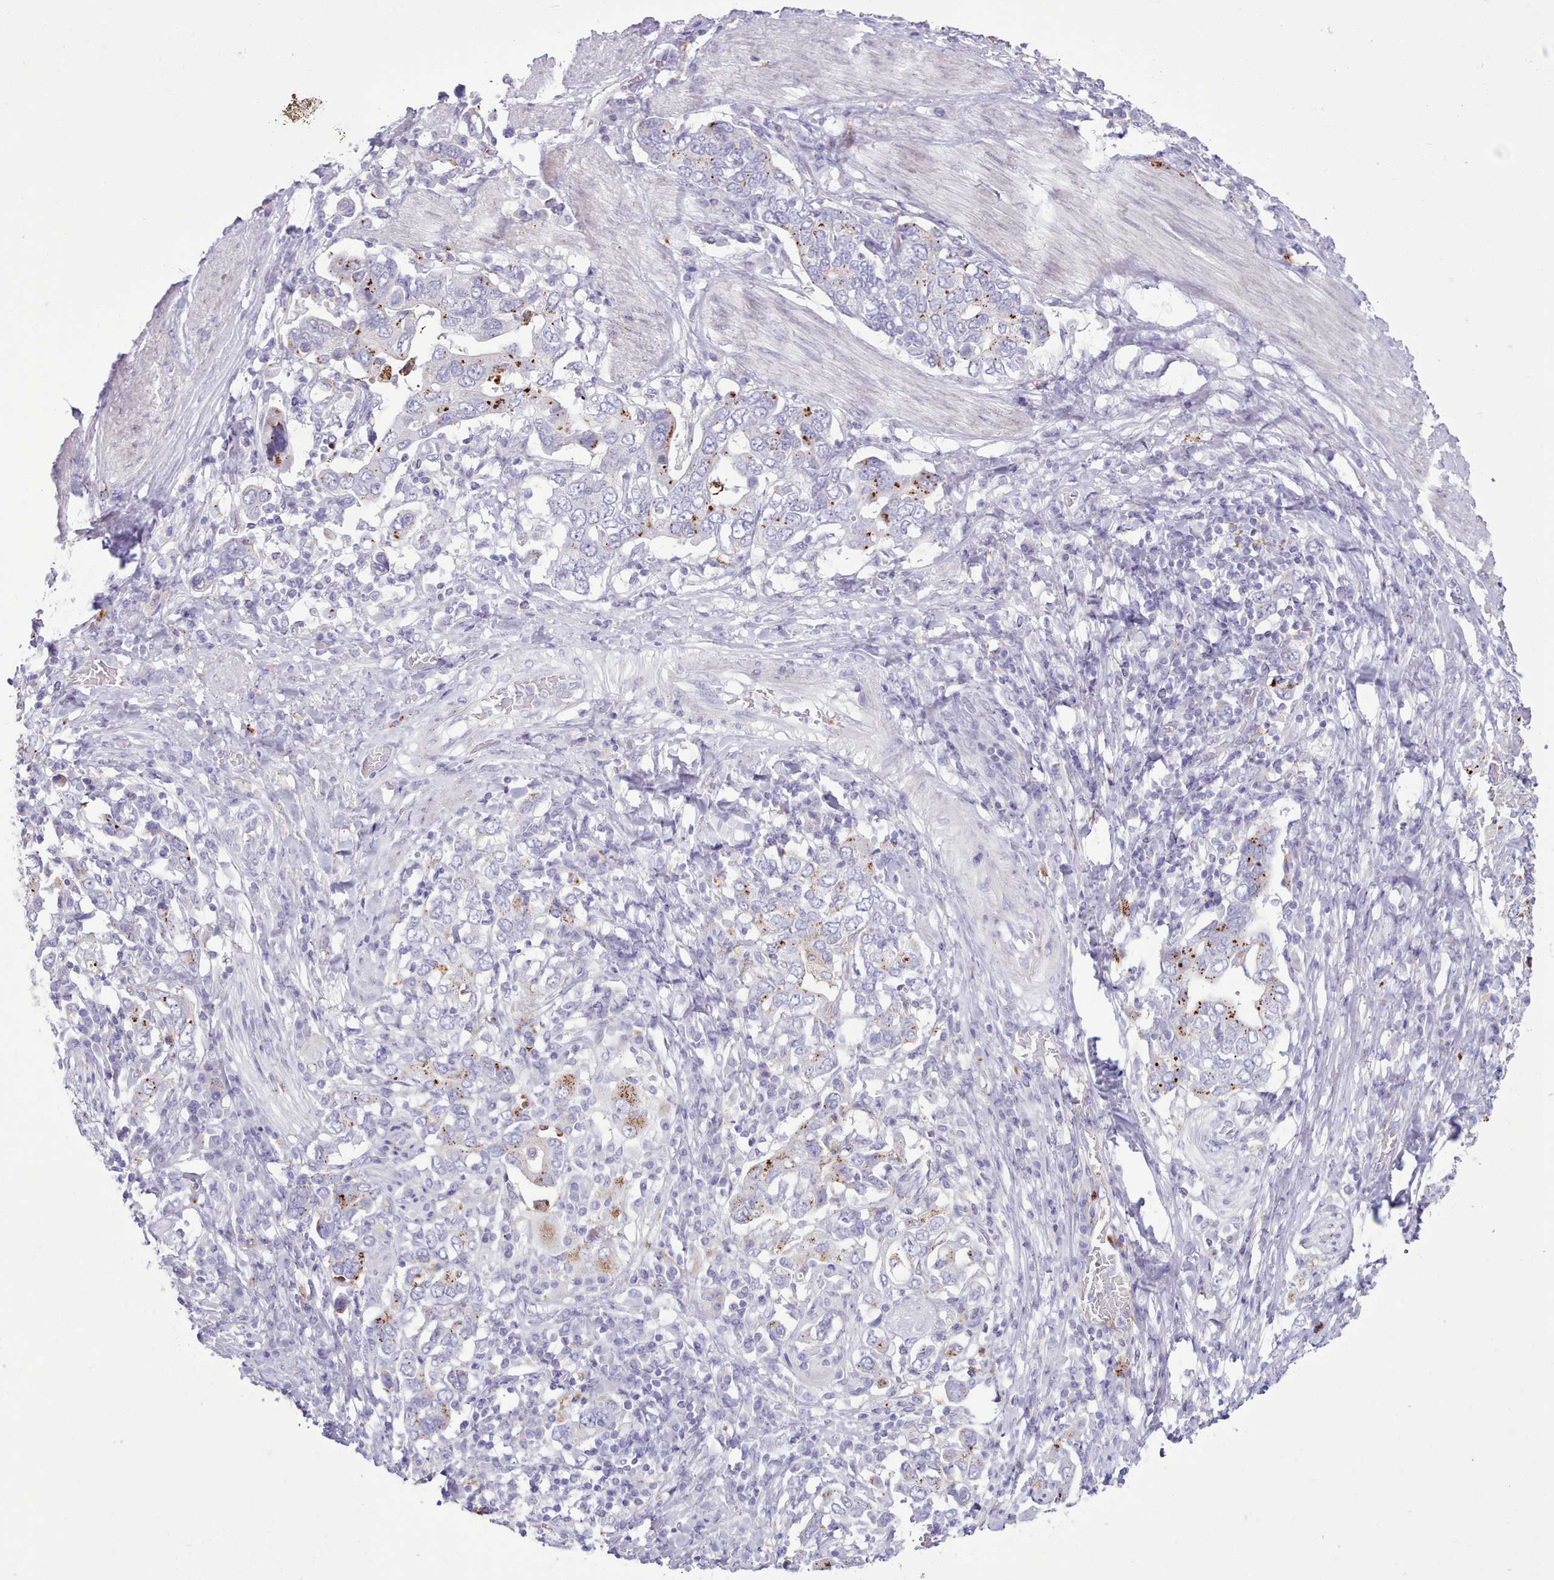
{"staining": {"intensity": "negative", "quantity": "none", "location": "none"}, "tissue": "stomach cancer", "cell_type": "Tumor cells", "image_type": "cancer", "snomed": [{"axis": "morphology", "description": "Adenocarcinoma, NOS"}, {"axis": "topography", "description": "Stomach, upper"}, {"axis": "topography", "description": "Stomach"}], "caption": "This is an IHC histopathology image of stomach cancer (adenocarcinoma). There is no expression in tumor cells.", "gene": "SRD5A1", "patient": {"sex": "male", "age": 62}}